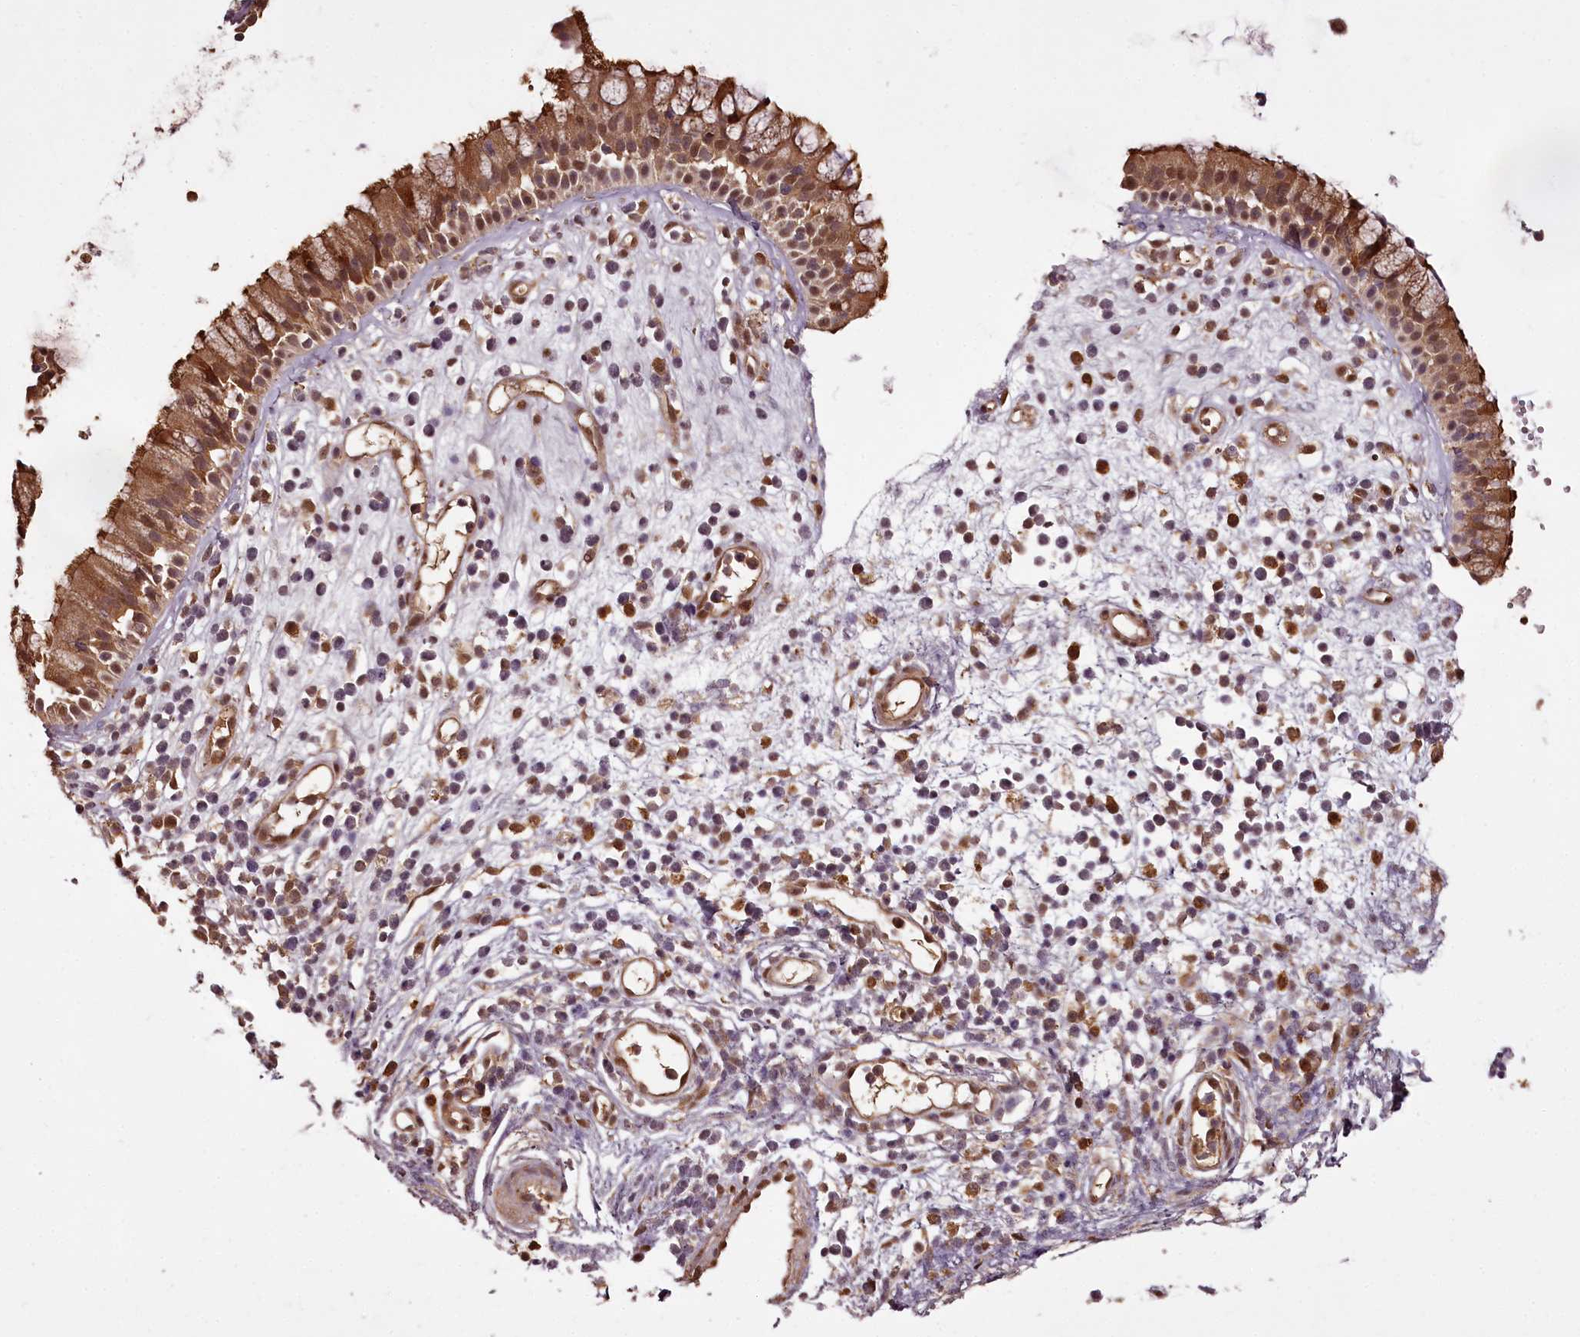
{"staining": {"intensity": "moderate", "quantity": ">75%", "location": "cytoplasmic/membranous,nuclear"}, "tissue": "nasopharynx", "cell_type": "Respiratory epithelial cells", "image_type": "normal", "snomed": [{"axis": "morphology", "description": "Normal tissue, NOS"}, {"axis": "morphology", "description": "Inflammation, NOS"}, {"axis": "topography", "description": "Nasopharynx"}], "caption": "Immunohistochemistry of normal human nasopharynx displays medium levels of moderate cytoplasmic/membranous,nuclear expression in approximately >75% of respiratory epithelial cells.", "gene": "NPRL2", "patient": {"sex": "male", "age": 29}}